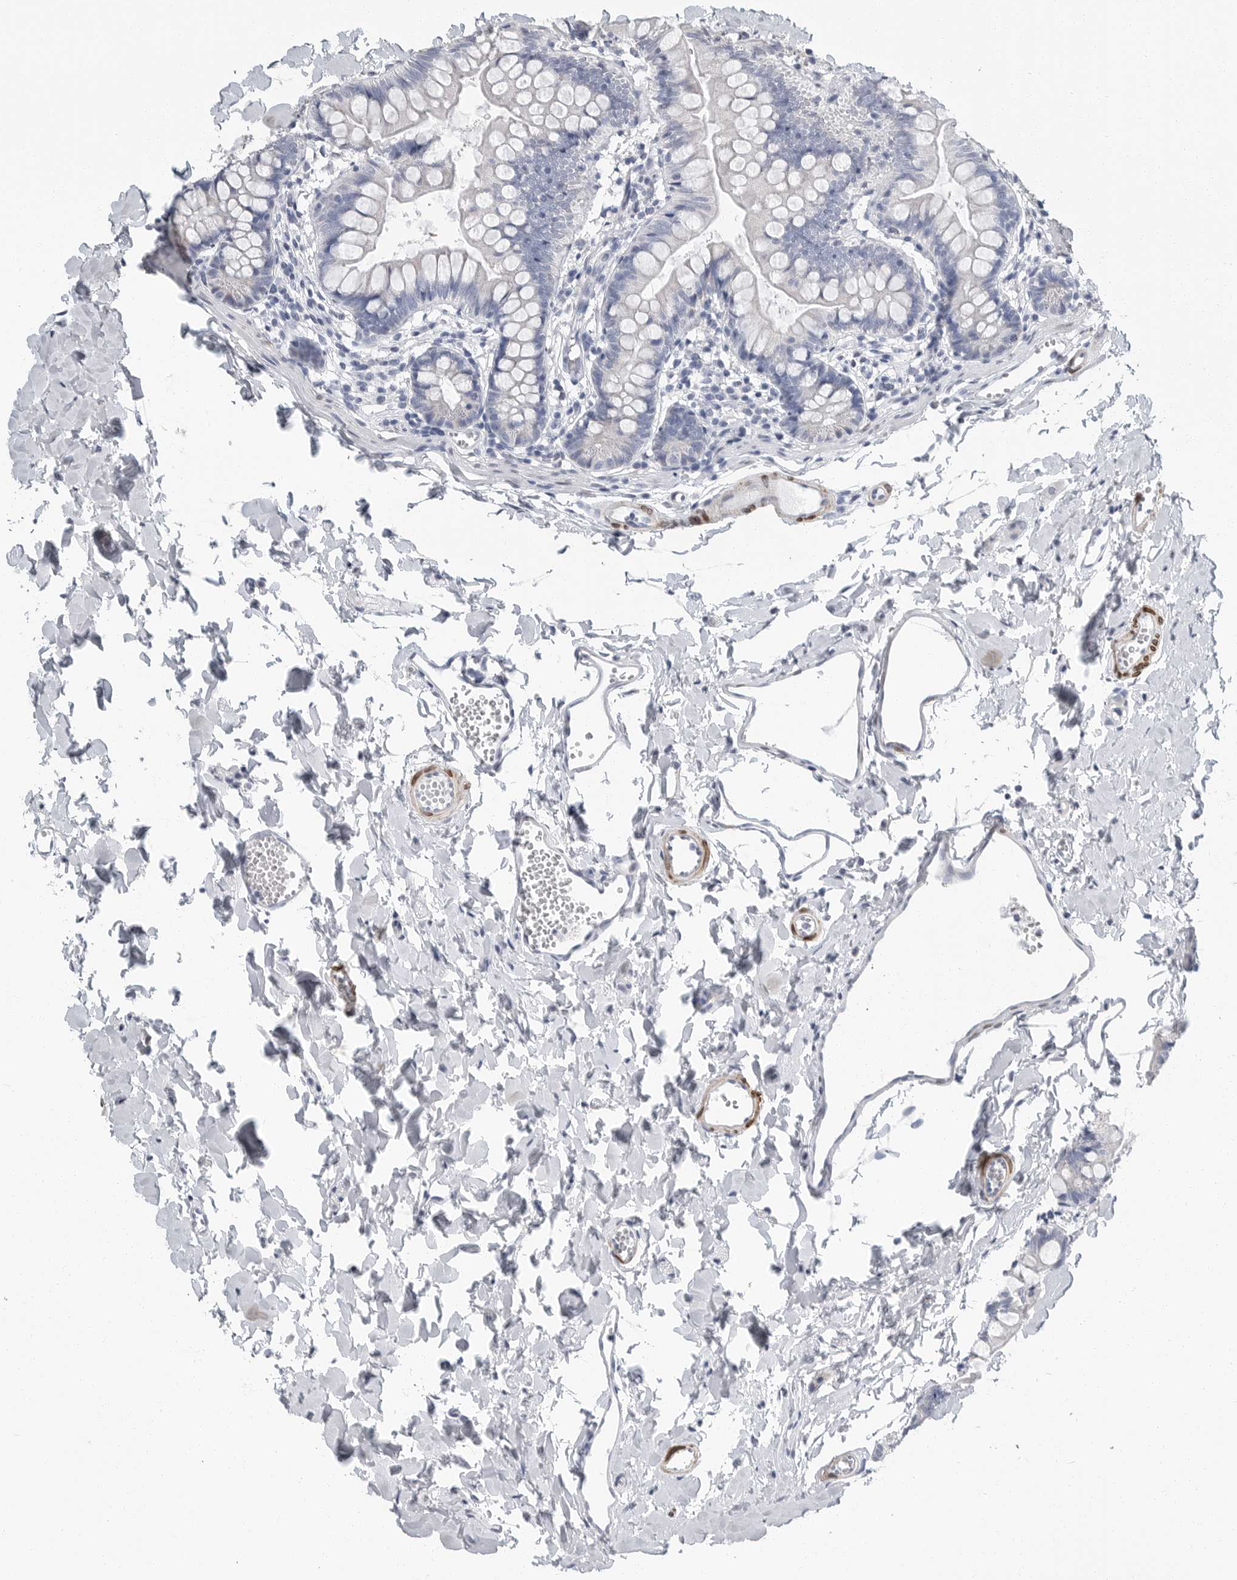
{"staining": {"intensity": "negative", "quantity": "none", "location": "none"}, "tissue": "small intestine", "cell_type": "Glandular cells", "image_type": "normal", "snomed": [{"axis": "morphology", "description": "Normal tissue, NOS"}, {"axis": "topography", "description": "Small intestine"}], "caption": "Benign small intestine was stained to show a protein in brown. There is no significant positivity in glandular cells. Brightfield microscopy of immunohistochemistry stained with DAB (brown) and hematoxylin (blue), captured at high magnification.", "gene": "PLN", "patient": {"sex": "male", "age": 7}}